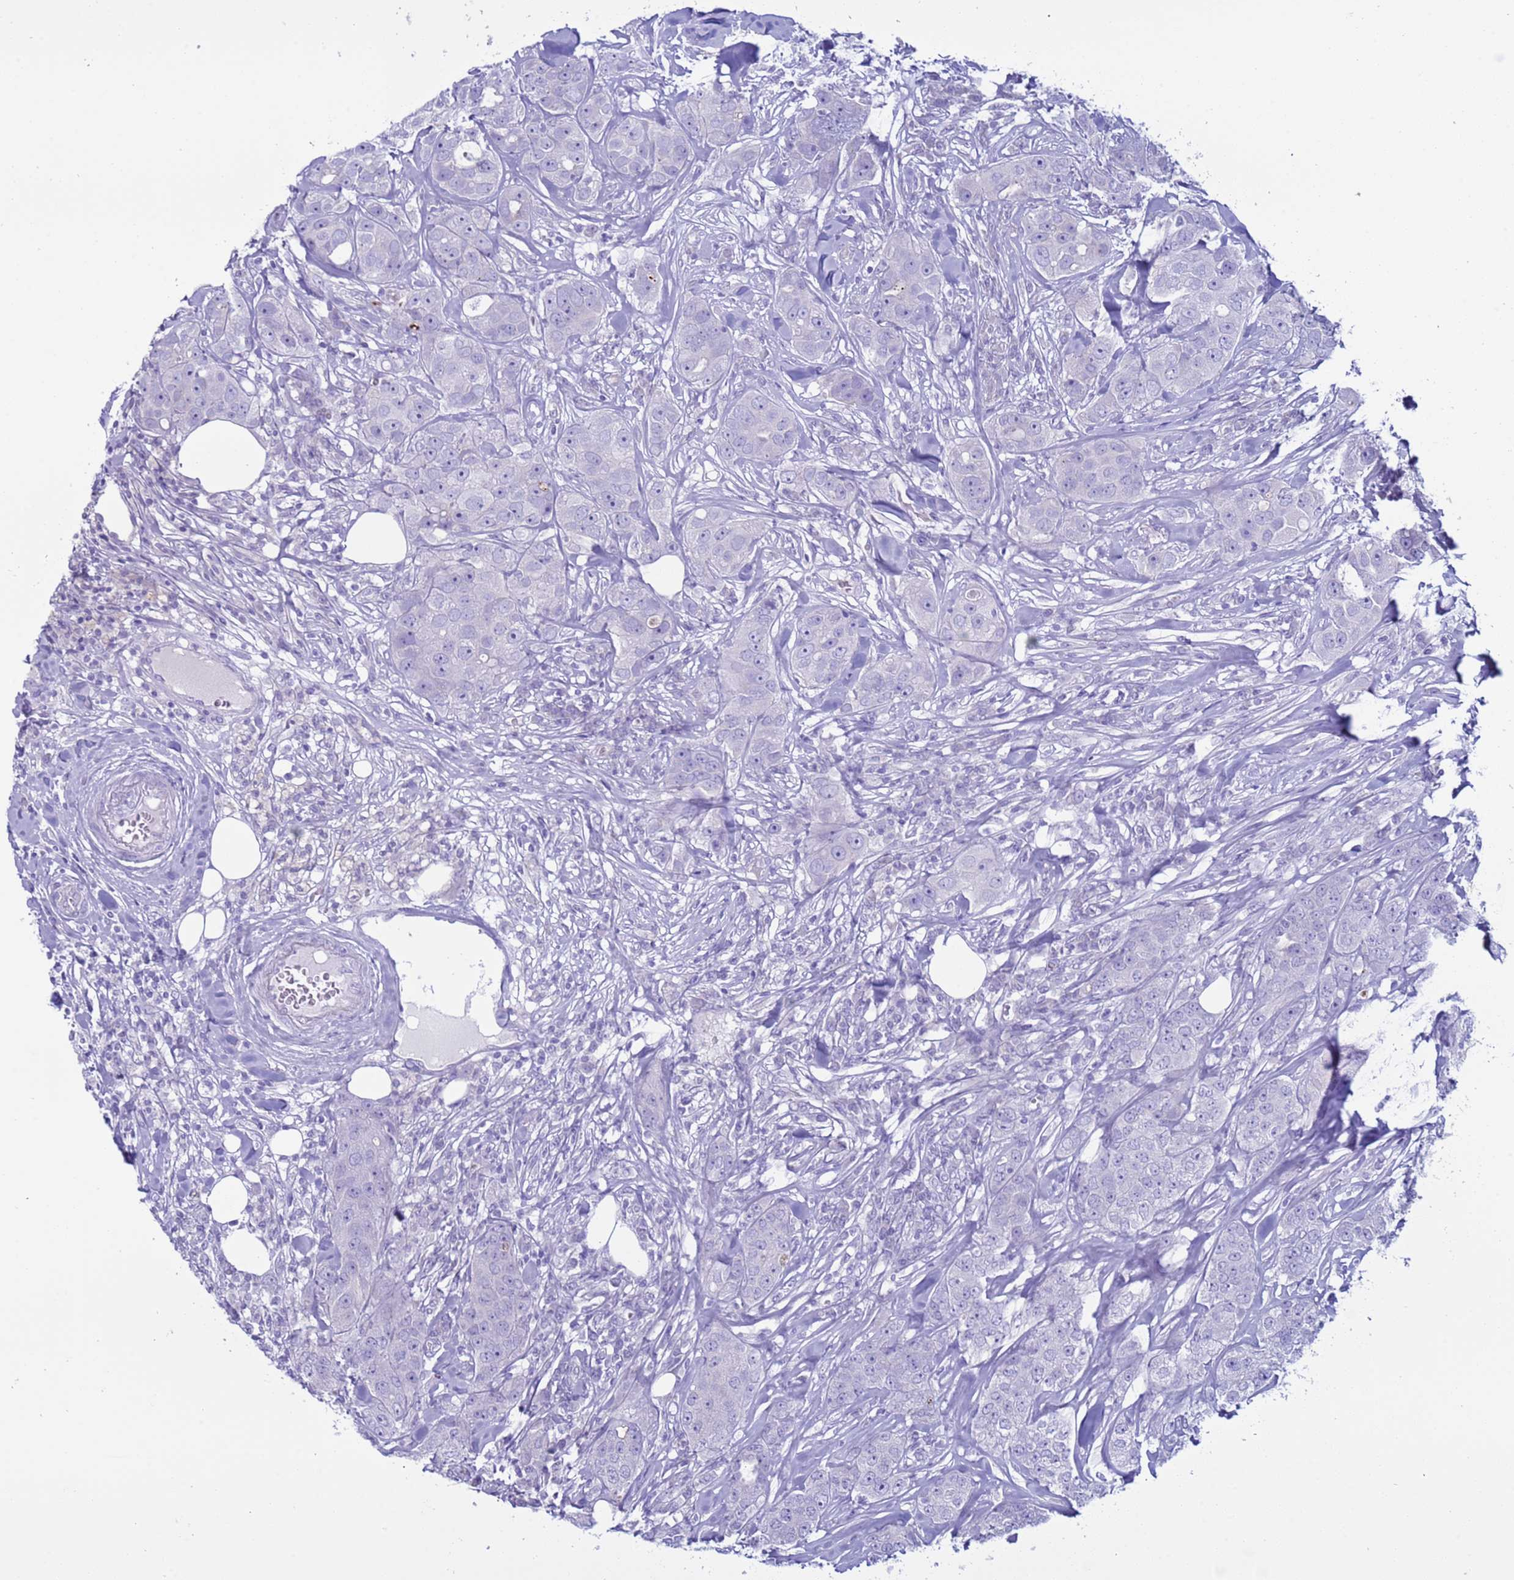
{"staining": {"intensity": "negative", "quantity": "none", "location": "none"}, "tissue": "breast cancer", "cell_type": "Tumor cells", "image_type": "cancer", "snomed": [{"axis": "morphology", "description": "Duct carcinoma"}, {"axis": "topography", "description": "Breast"}], "caption": "The photomicrograph shows no significant expression in tumor cells of breast cancer (infiltrating ductal carcinoma).", "gene": "CST4", "patient": {"sex": "female", "age": 43}}